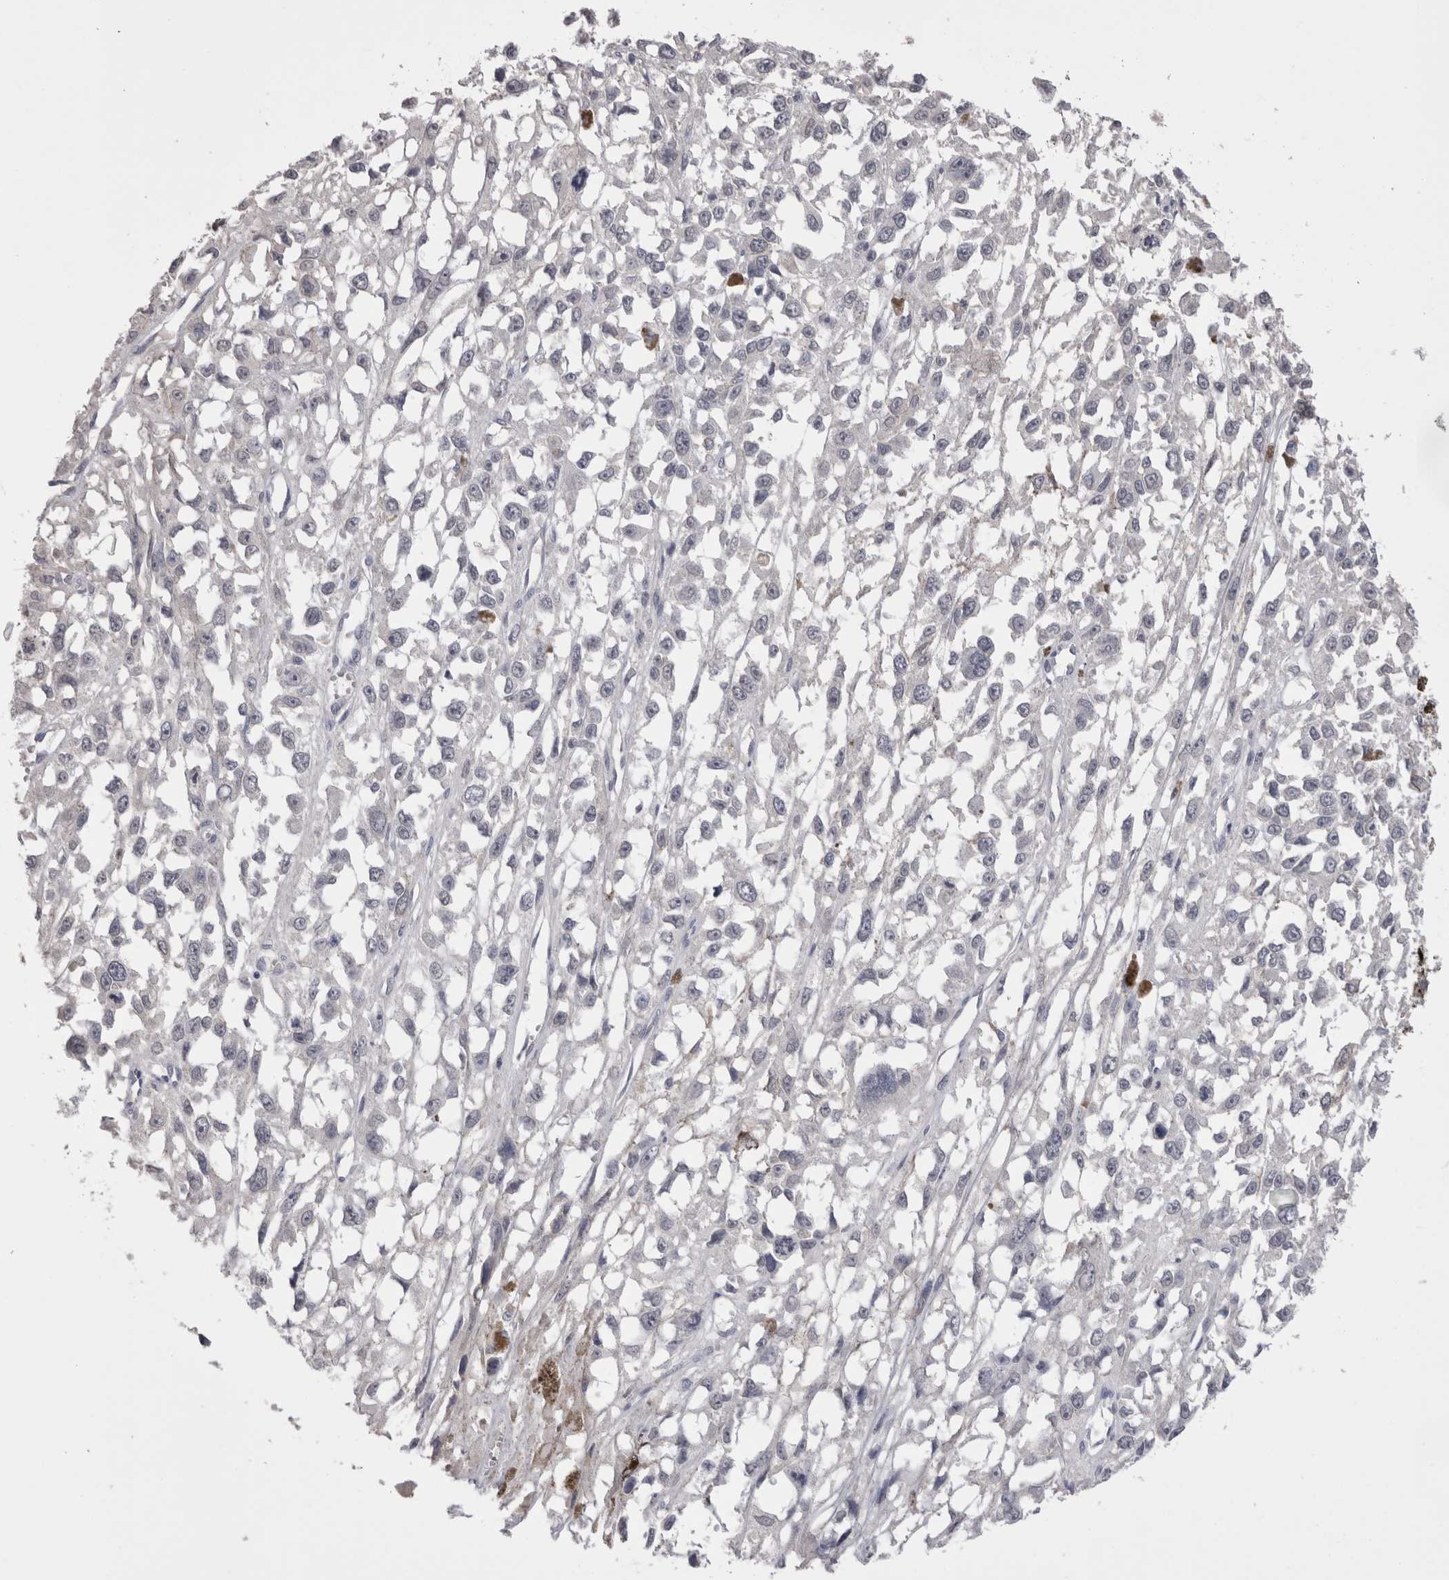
{"staining": {"intensity": "negative", "quantity": "none", "location": "none"}, "tissue": "melanoma", "cell_type": "Tumor cells", "image_type": "cancer", "snomed": [{"axis": "morphology", "description": "Malignant melanoma, Metastatic site"}, {"axis": "topography", "description": "Lymph node"}], "caption": "The histopathology image shows no significant expression in tumor cells of malignant melanoma (metastatic site).", "gene": "CDHR5", "patient": {"sex": "male", "age": 59}}